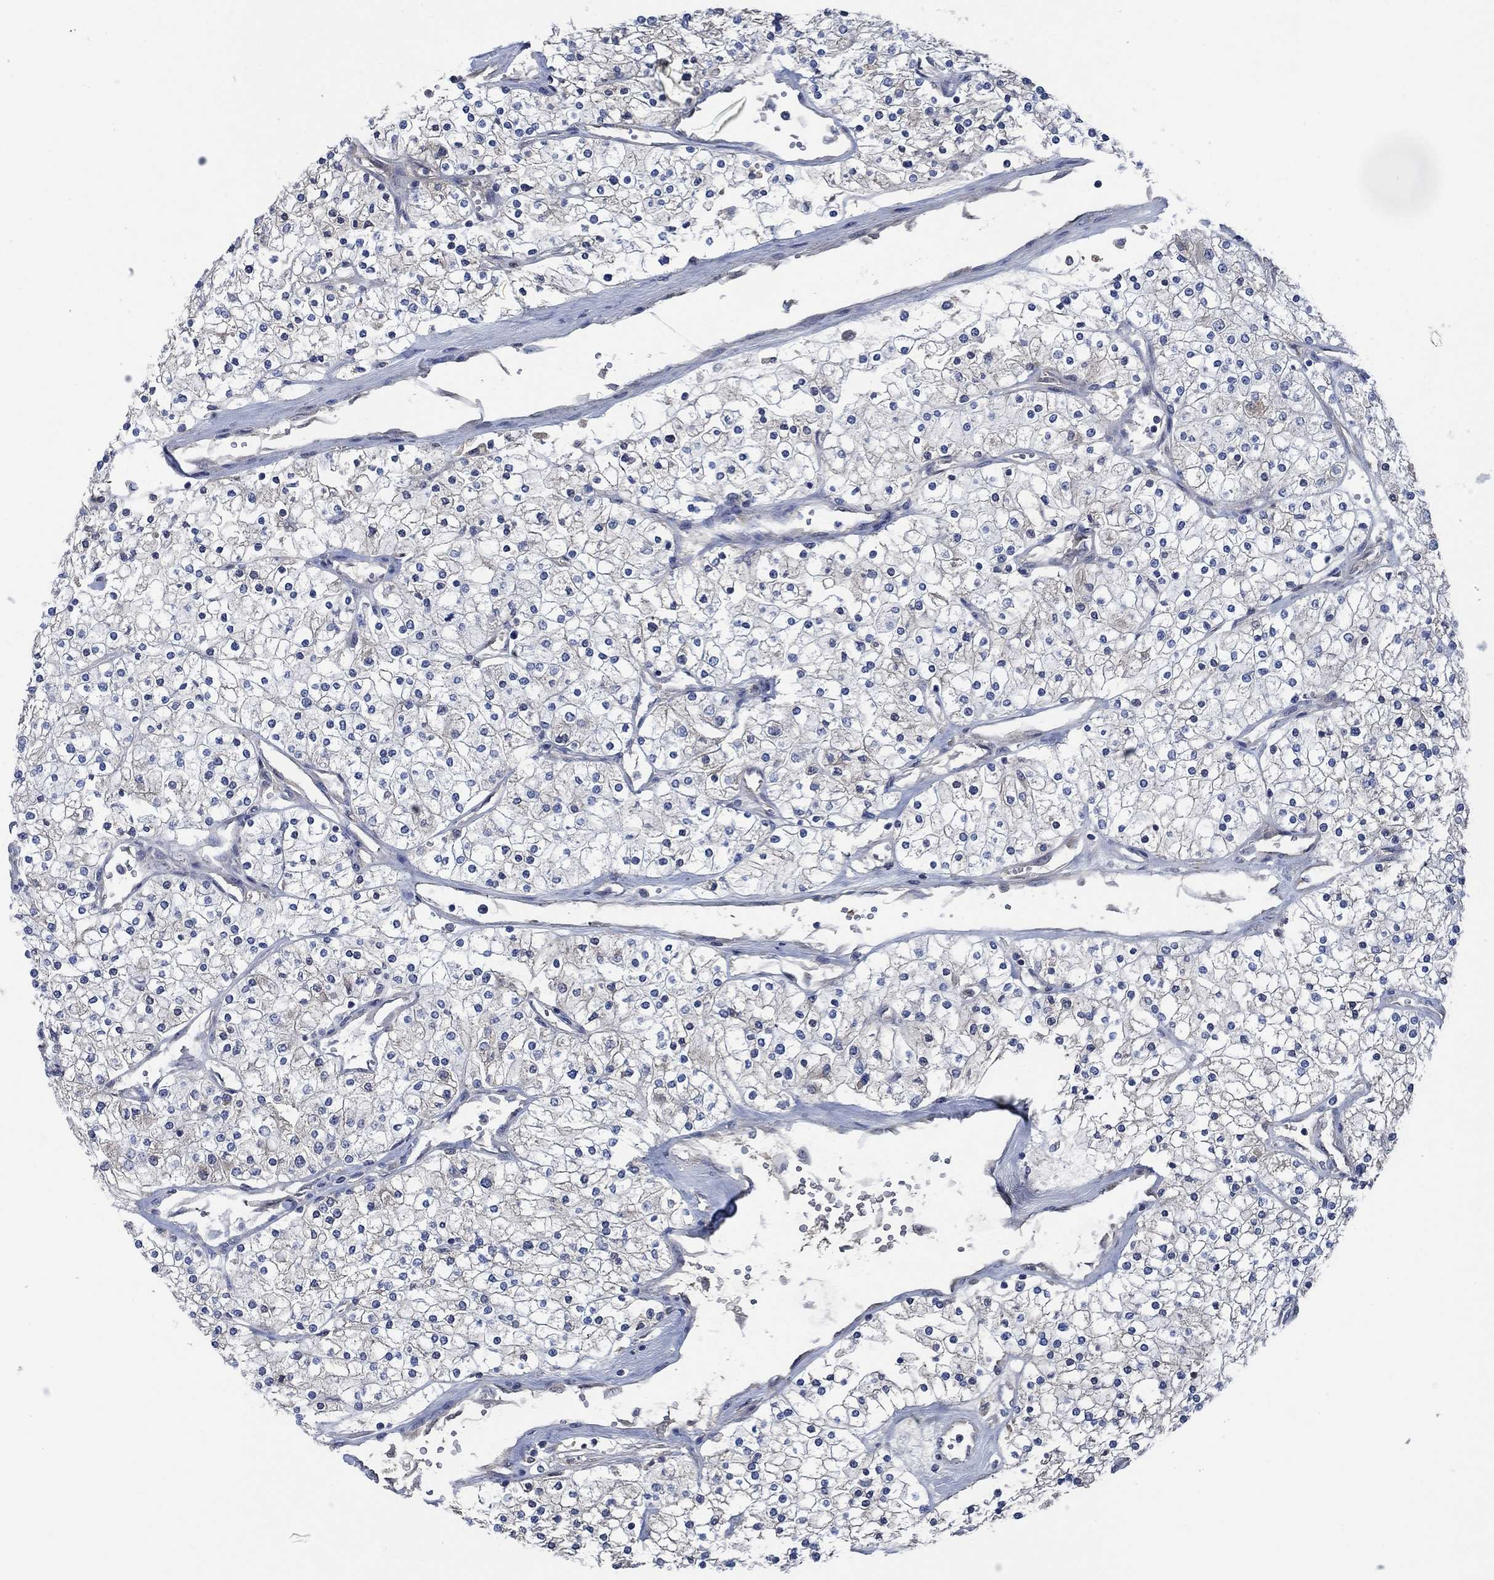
{"staining": {"intensity": "negative", "quantity": "none", "location": "none"}, "tissue": "renal cancer", "cell_type": "Tumor cells", "image_type": "cancer", "snomed": [{"axis": "morphology", "description": "Adenocarcinoma, NOS"}, {"axis": "topography", "description": "Kidney"}], "caption": "High power microscopy micrograph of an IHC image of renal cancer (adenocarcinoma), revealing no significant expression in tumor cells. The staining was performed using DAB (3,3'-diaminobenzidine) to visualize the protein expression in brown, while the nuclei were stained in blue with hematoxylin (Magnification: 20x).", "gene": "OBSCN", "patient": {"sex": "male", "age": 80}}